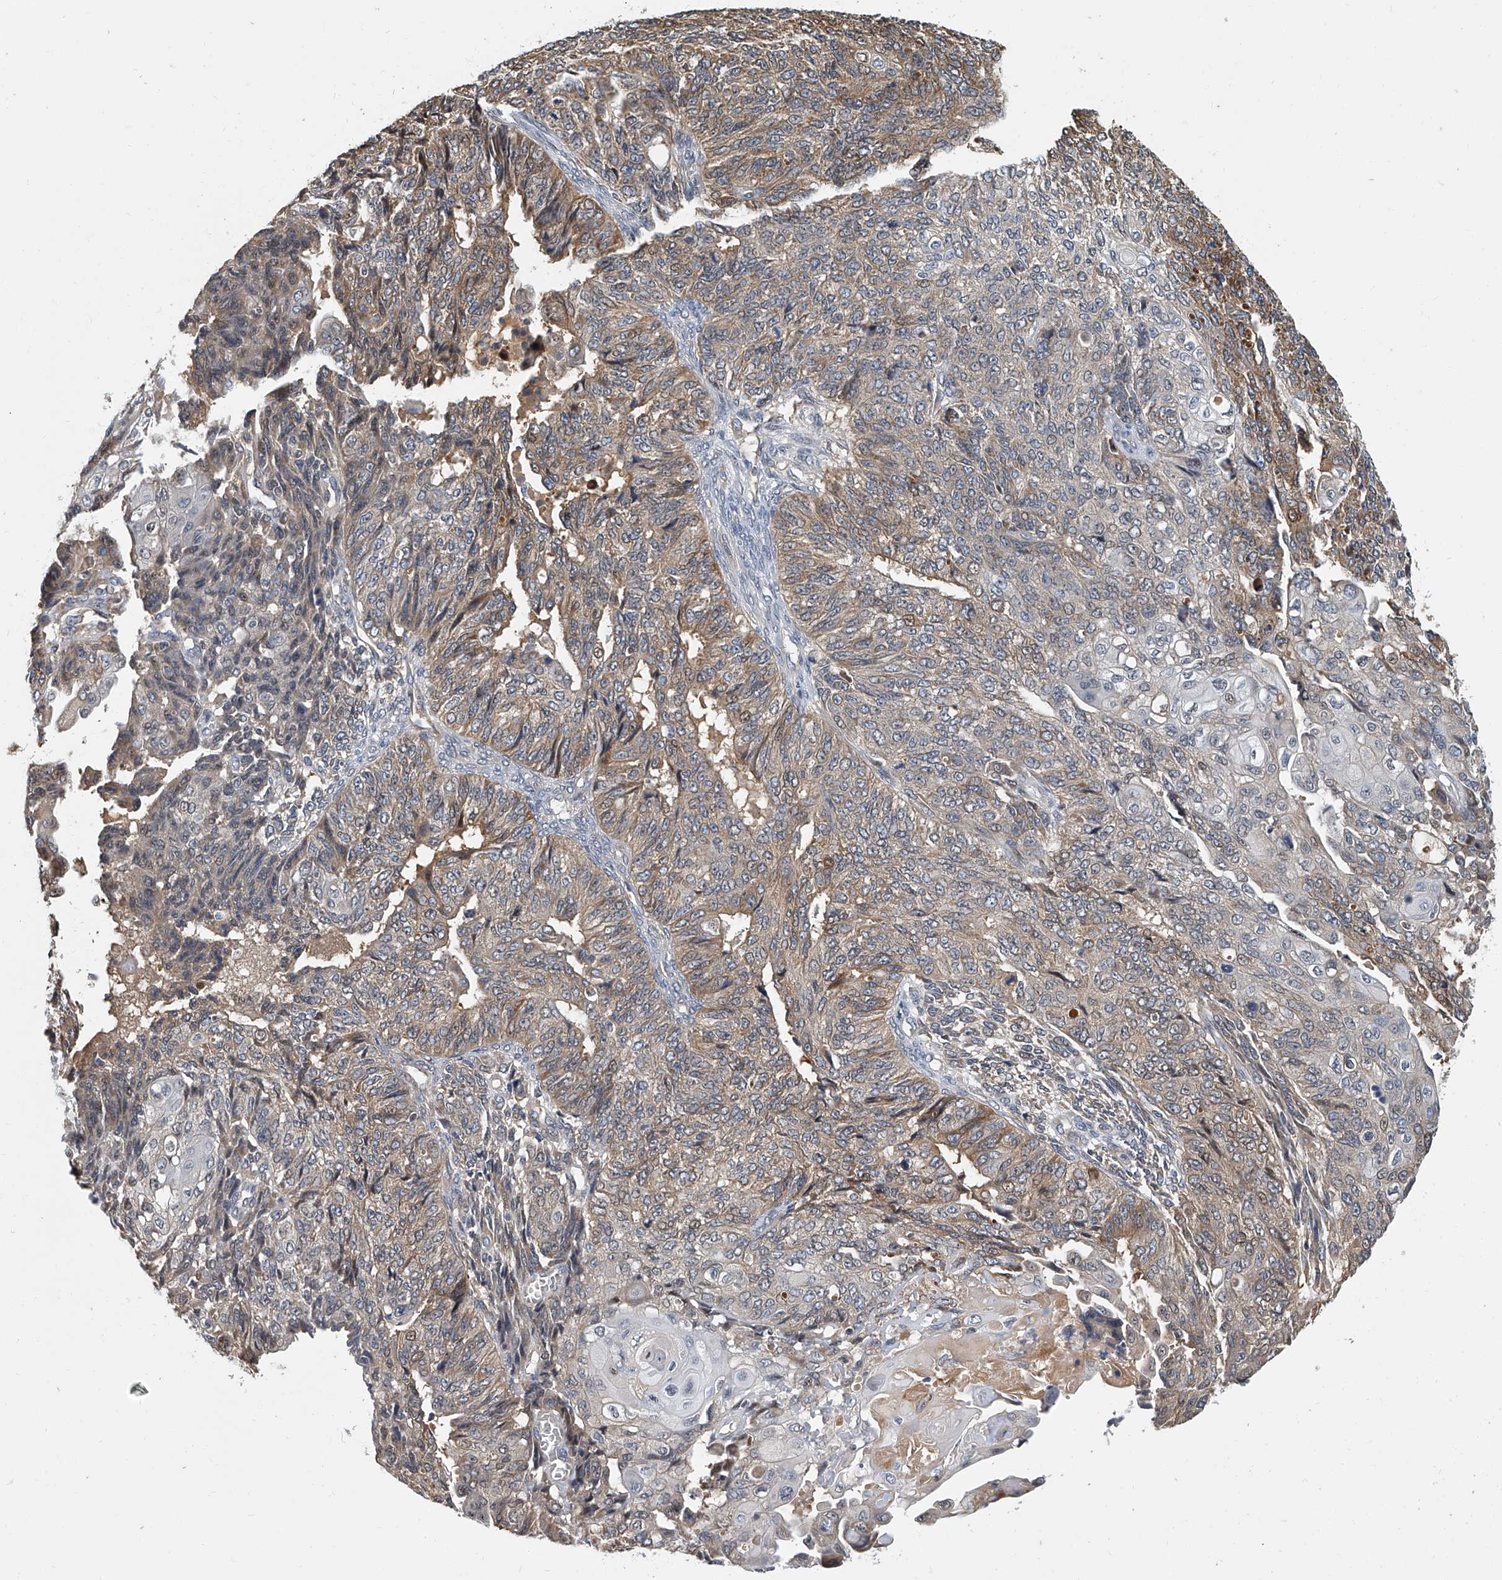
{"staining": {"intensity": "moderate", "quantity": "25%-75%", "location": "cytoplasmic/membranous"}, "tissue": "endometrial cancer", "cell_type": "Tumor cells", "image_type": "cancer", "snomed": [{"axis": "morphology", "description": "Adenocarcinoma, NOS"}, {"axis": "topography", "description": "Endometrium"}], "caption": "An immunohistochemistry photomicrograph of neoplastic tissue is shown. Protein staining in brown shows moderate cytoplasmic/membranous positivity in endometrial cancer (adenocarcinoma) within tumor cells.", "gene": "CD200", "patient": {"sex": "female", "age": 32}}